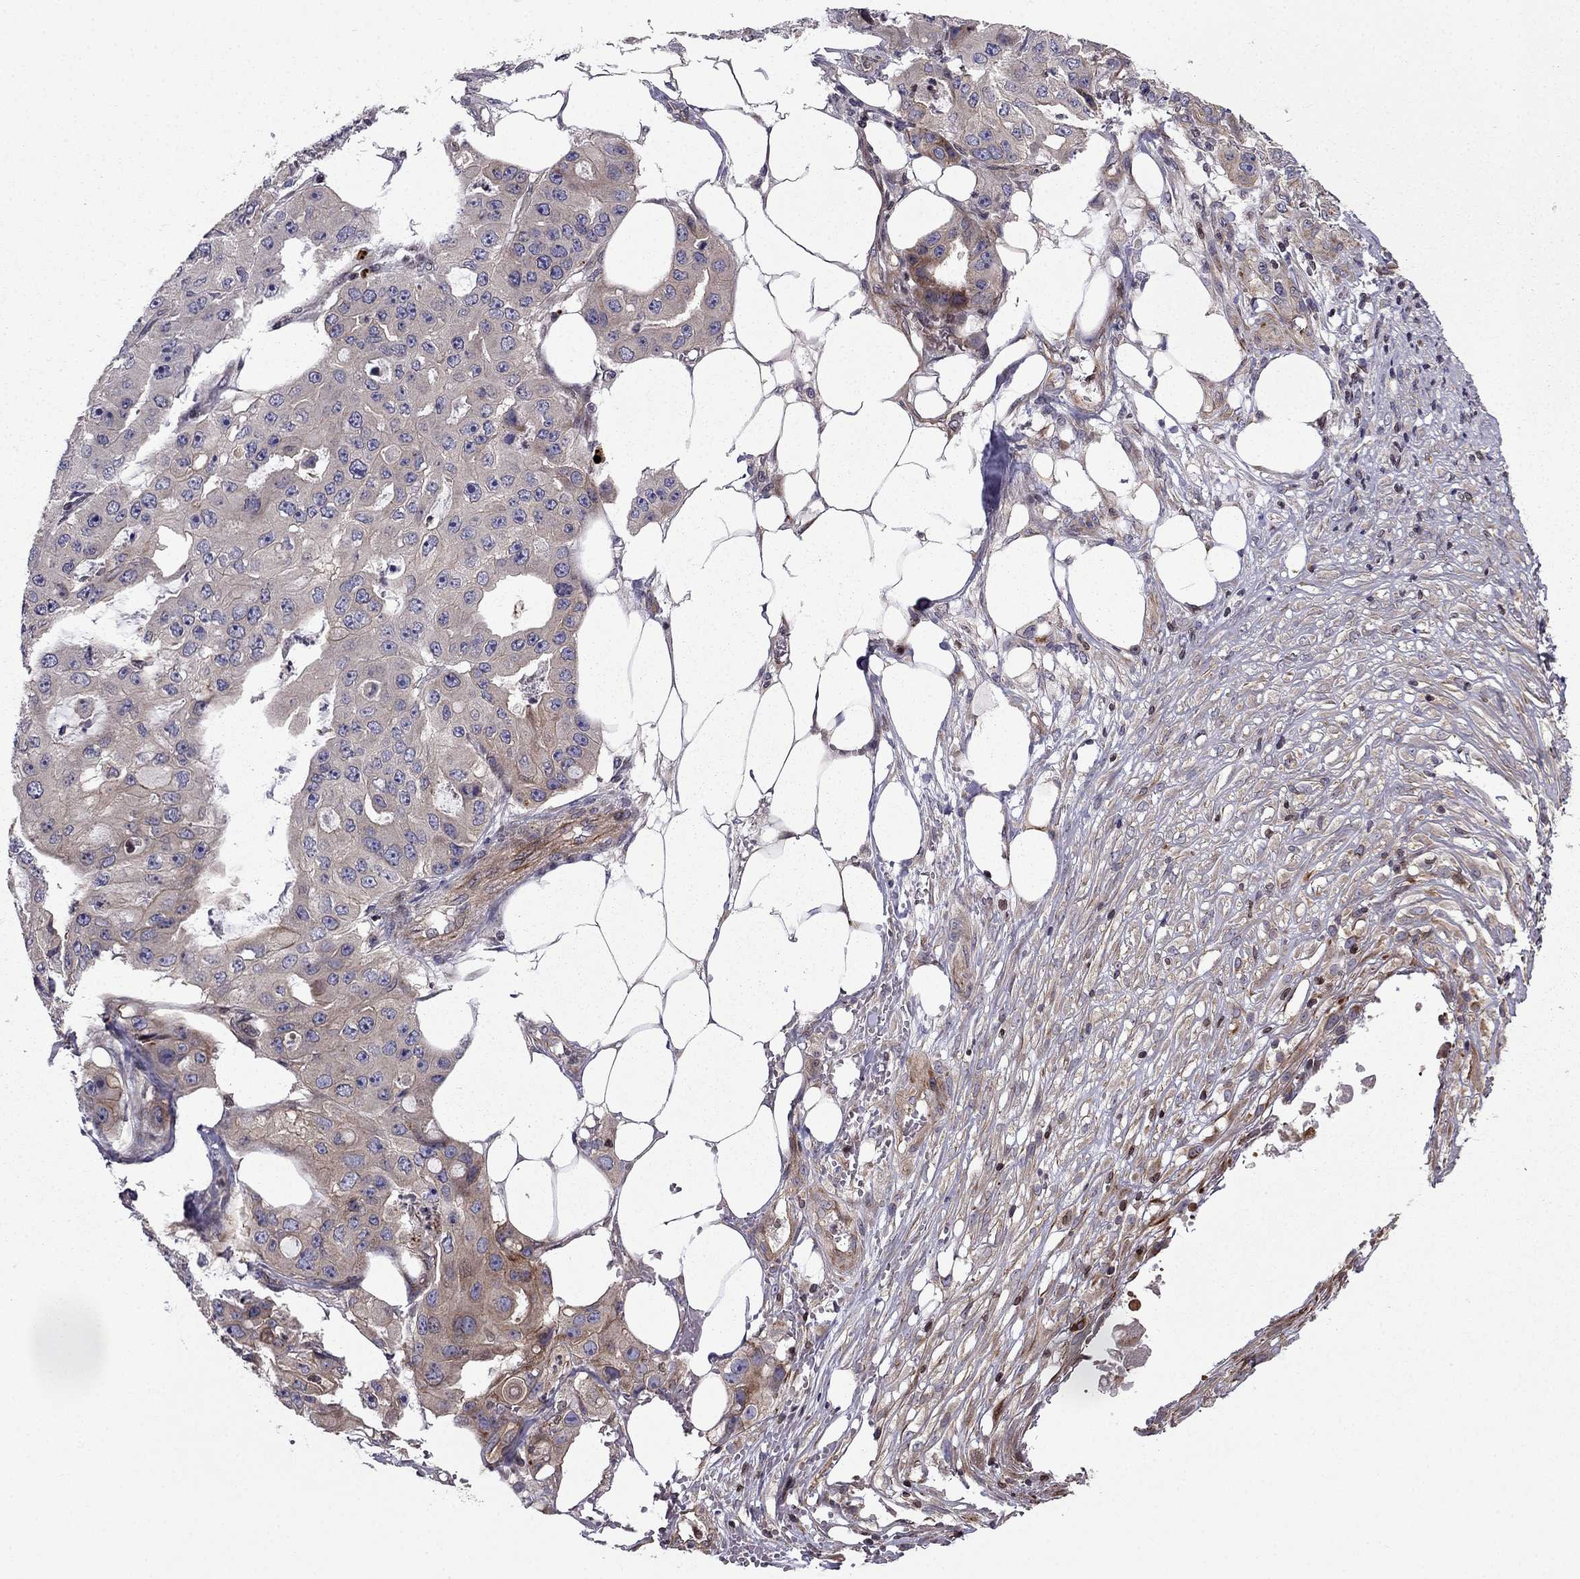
{"staining": {"intensity": "moderate", "quantity": "<25%", "location": "cytoplasmic/membranous"}, "tissue": "ovarian cancer", "cell_type": "Tumor cells", "image_type": "cancer", "snomed": [{"axis": "morphology", "description": "Cystadenocarcinoma, serous, NOS"}, {"axis": "topography", "description": "Ovary"}], "caption": "Protein staining exhibits moderate cytoplasmic/membranous positivity in approximately <25% of tumor cells in serous cystadenocarcinoma (ovarian).", "gene": "CDC42BPA", "patient": {"sex": "female", "age": 56}}